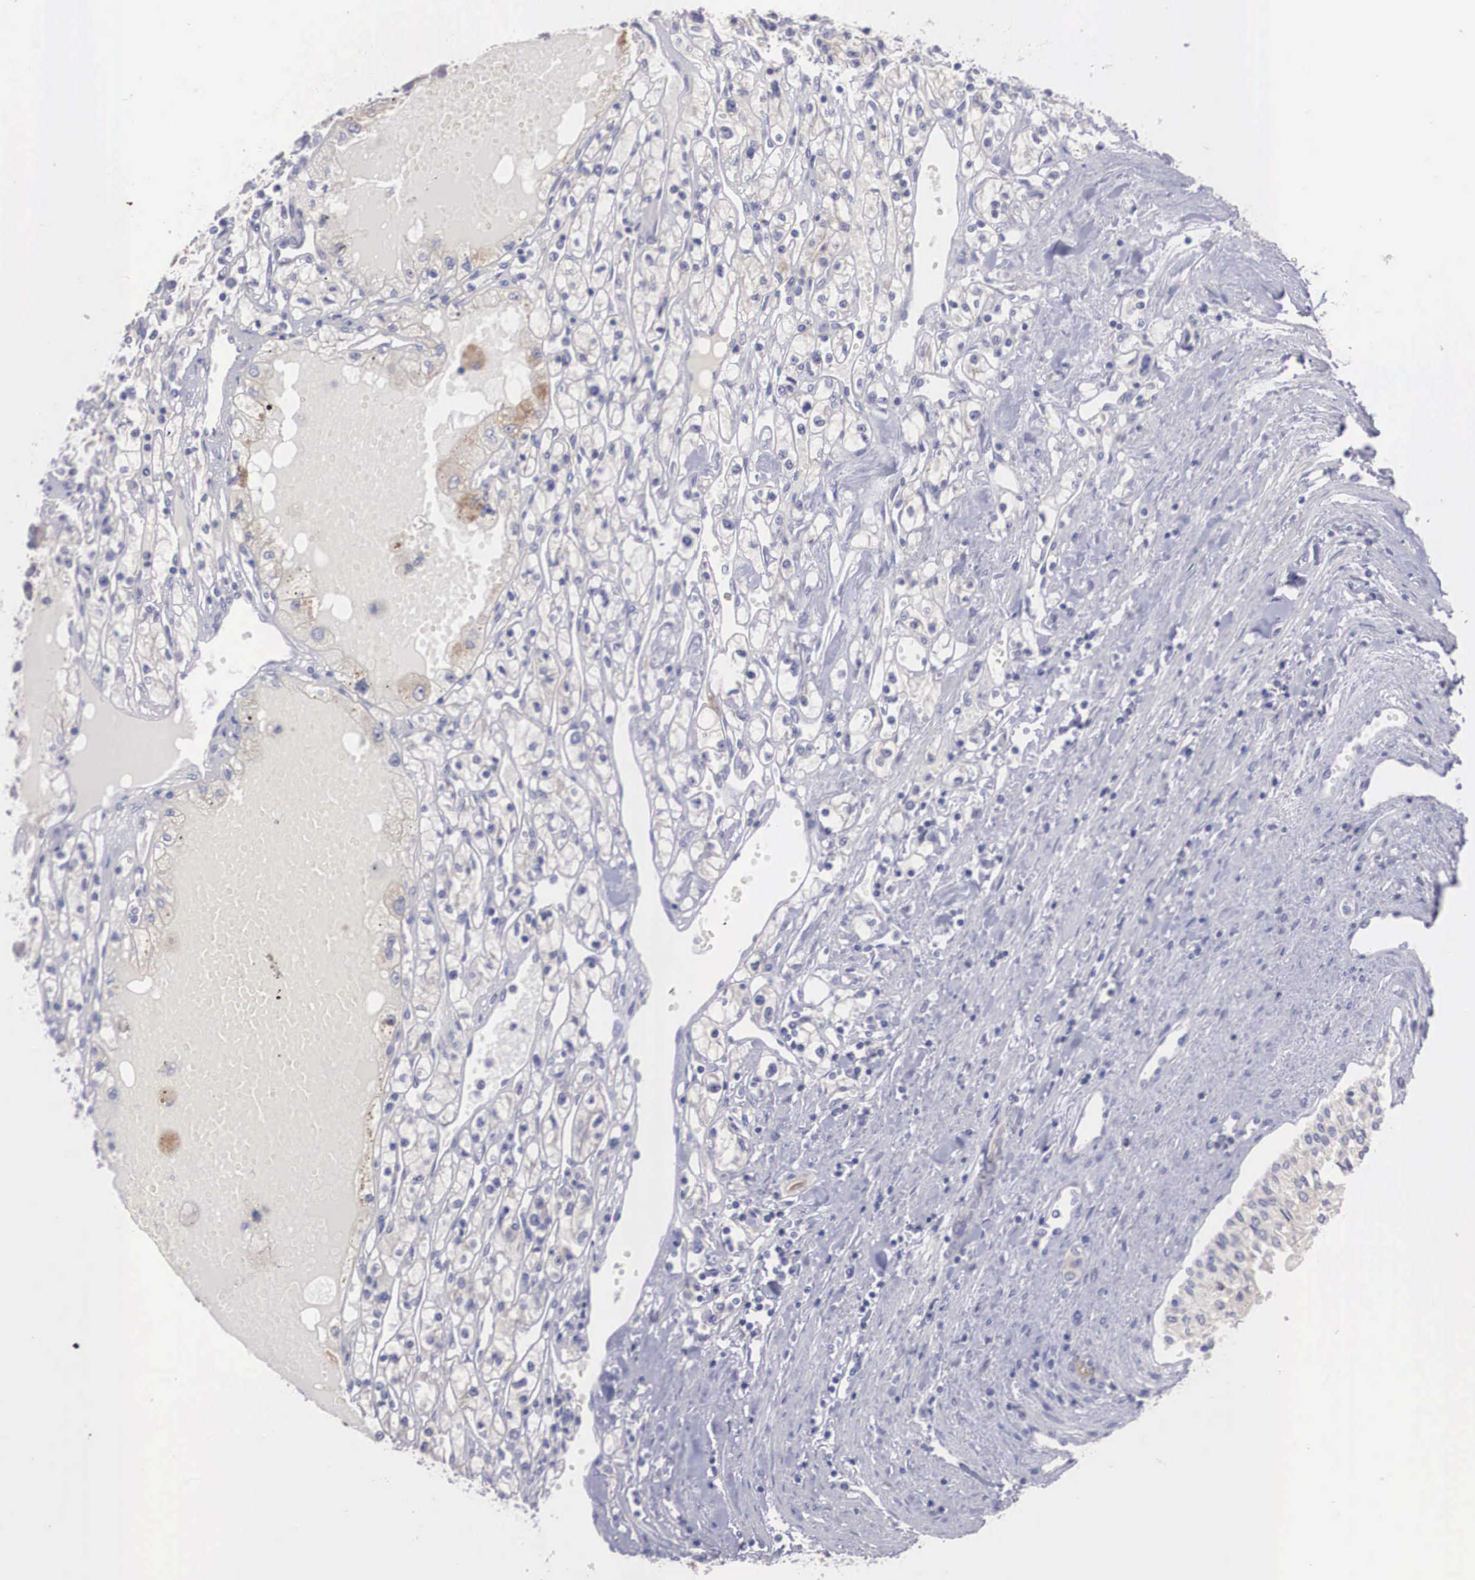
{"staining": {"intensity": "moderate", "quantity": "<25%", "location": "cytoplasmic/membranous"}, "tissue": "renal cancer", "cell_type": "Tumor cells", "image_type": "cancer", "snomed": [{"axis": "morphology", "description": "Adenocarcinoma, NOS"}, {"axis": "topography", "description": "Kidney"}], "caption": "Immunohistochemistry photomicrograph of human adenocarcinoma (renal) stained for a protein (brown), which reveals low levels of moderate cytoplasmic/membranous staining in about <25% of tumor cells.", "gene": "REPS2", "patient": {"sex": "male", "age": 56}}